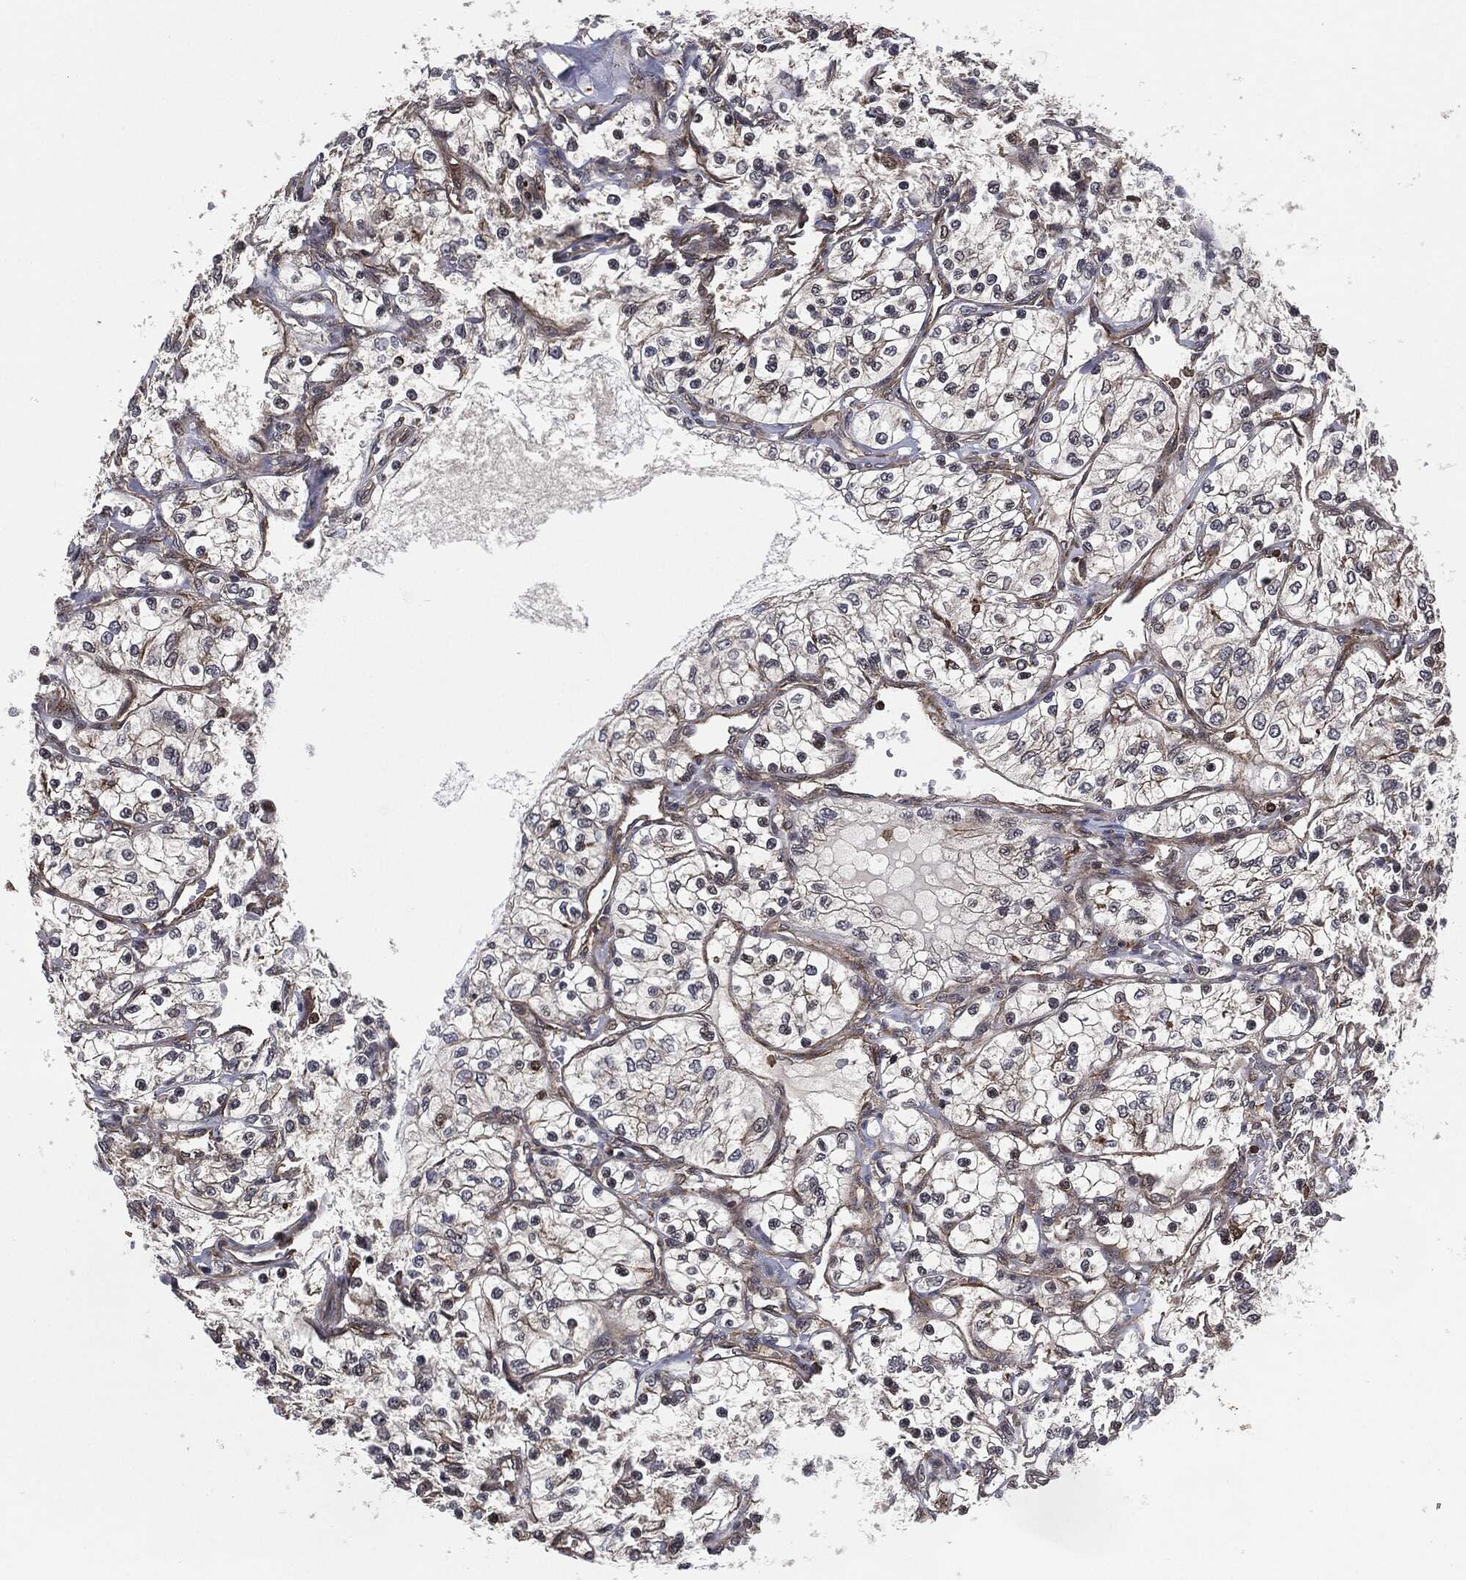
{"staining": {"intensity": "negative", "quantity": "none", "location": "none"}, "tissue": "renal cancer", "cell_type": "Tumor cells", "image_type": "cancer", "snomed": [{"axis": "morphology", "description": "Adenocarcinoma, NOS"}, {"axis": "topography", "description": "Kidney"}], "caption": "High magnification brightfield microscopy of renal cancer (adenocarcinoma) stained with DAB (brown) and counterstained with hematoxylin (blue): tumor cells show no significant positivity.", "gene": "UBR1", "patient": {"sex": "female", "age": 69}}